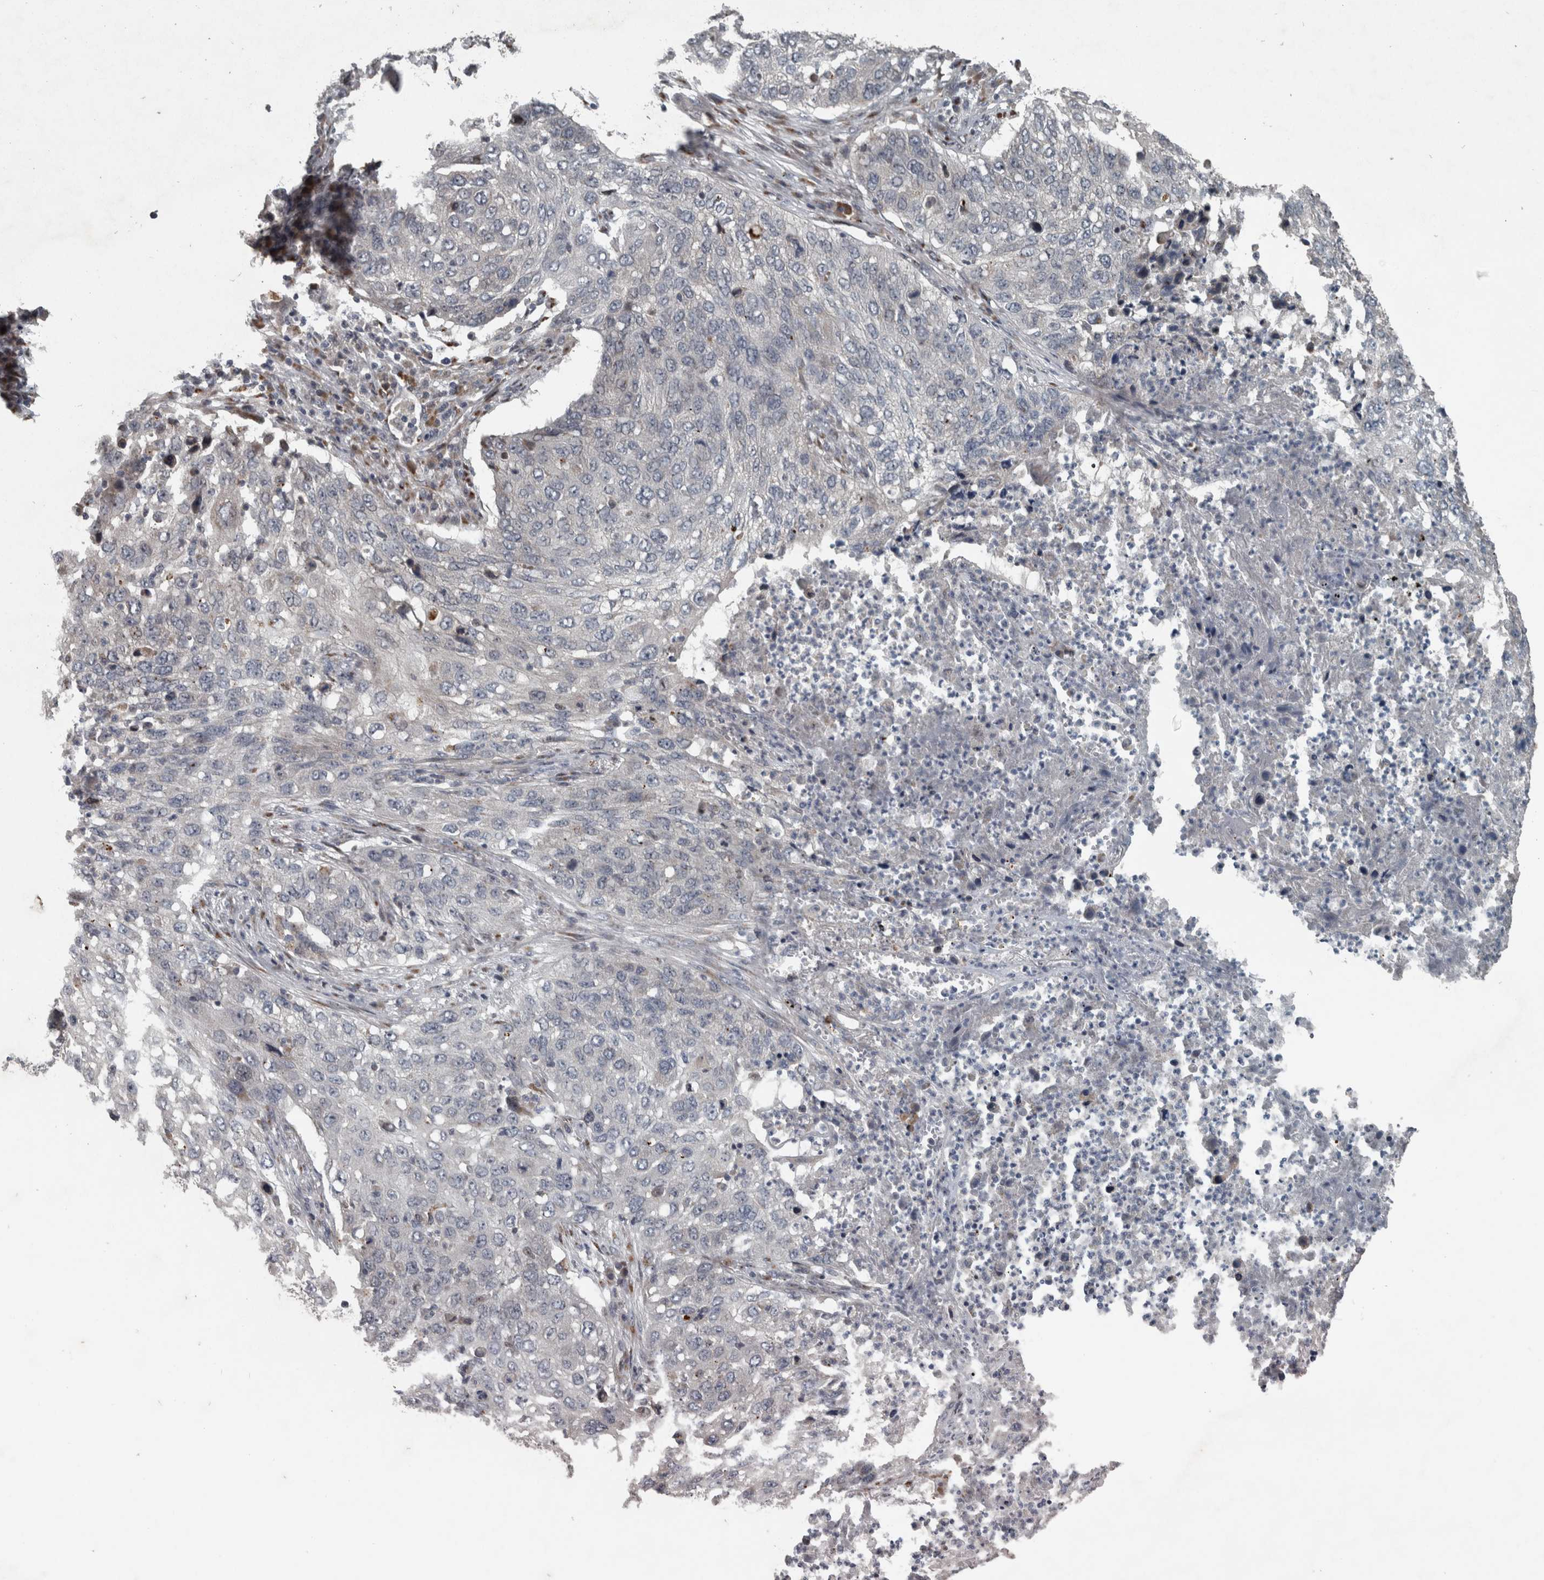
{"staining": {"intensity": "negative", "quantity": "none", "location": "none"}, "tissue": "lung cancer", "cell_type": "Tumor cells", "image_type": "cancer", "snomed": [{"axis": "morphology", "description": "Squamous cell carcinoma, NOS"}, {"axis": "topography", "description": "Lung"}], "caption": "Human squamous cell carcinoma (lung) stained for a protein using immunohistochemistry (IHC) displays no positivity in tumor cells.", "gene": "ZNF345", "patient": {"sex": "female", "age": 63}}